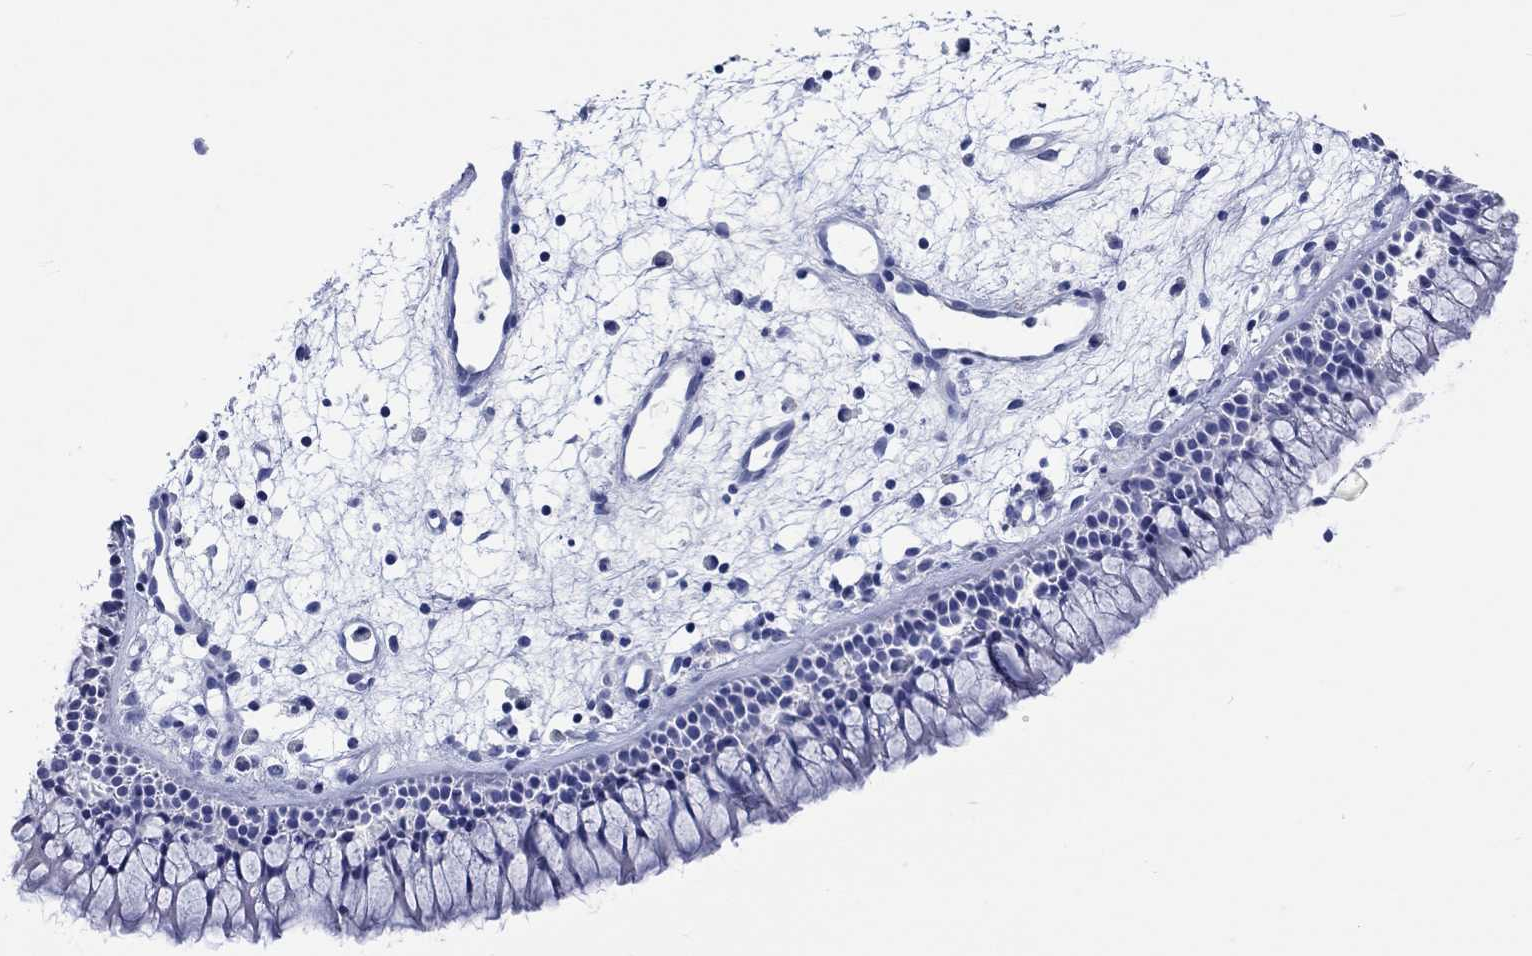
{"staining": {"intensity": "negative", "quantity": "none", "location": "none"}, "tissue": "nasopharynx", "cell_type": "Respiratory epithelial cells", "image_type": "normal", "snomed": [{"axis": "morphology", "description": "Normal tissue, NOS"}, {"axis": "morphology", "description": "Polyp, NOS"}, {"axis": "topography", "description": "Nasopharynx"}], "caption": "High power microscopy photomicrograph of an immunohistochemistry (IHC) micrograph of unremarkable nasopharynx, revealing no significant expression in respiratory epithelial cells. The staining is performed using DAB brown chromogen with nuclei counter-stained in using hematoxylin.", "gene": "CACNG3", "patient": {"sex": "female", "age": 56}}